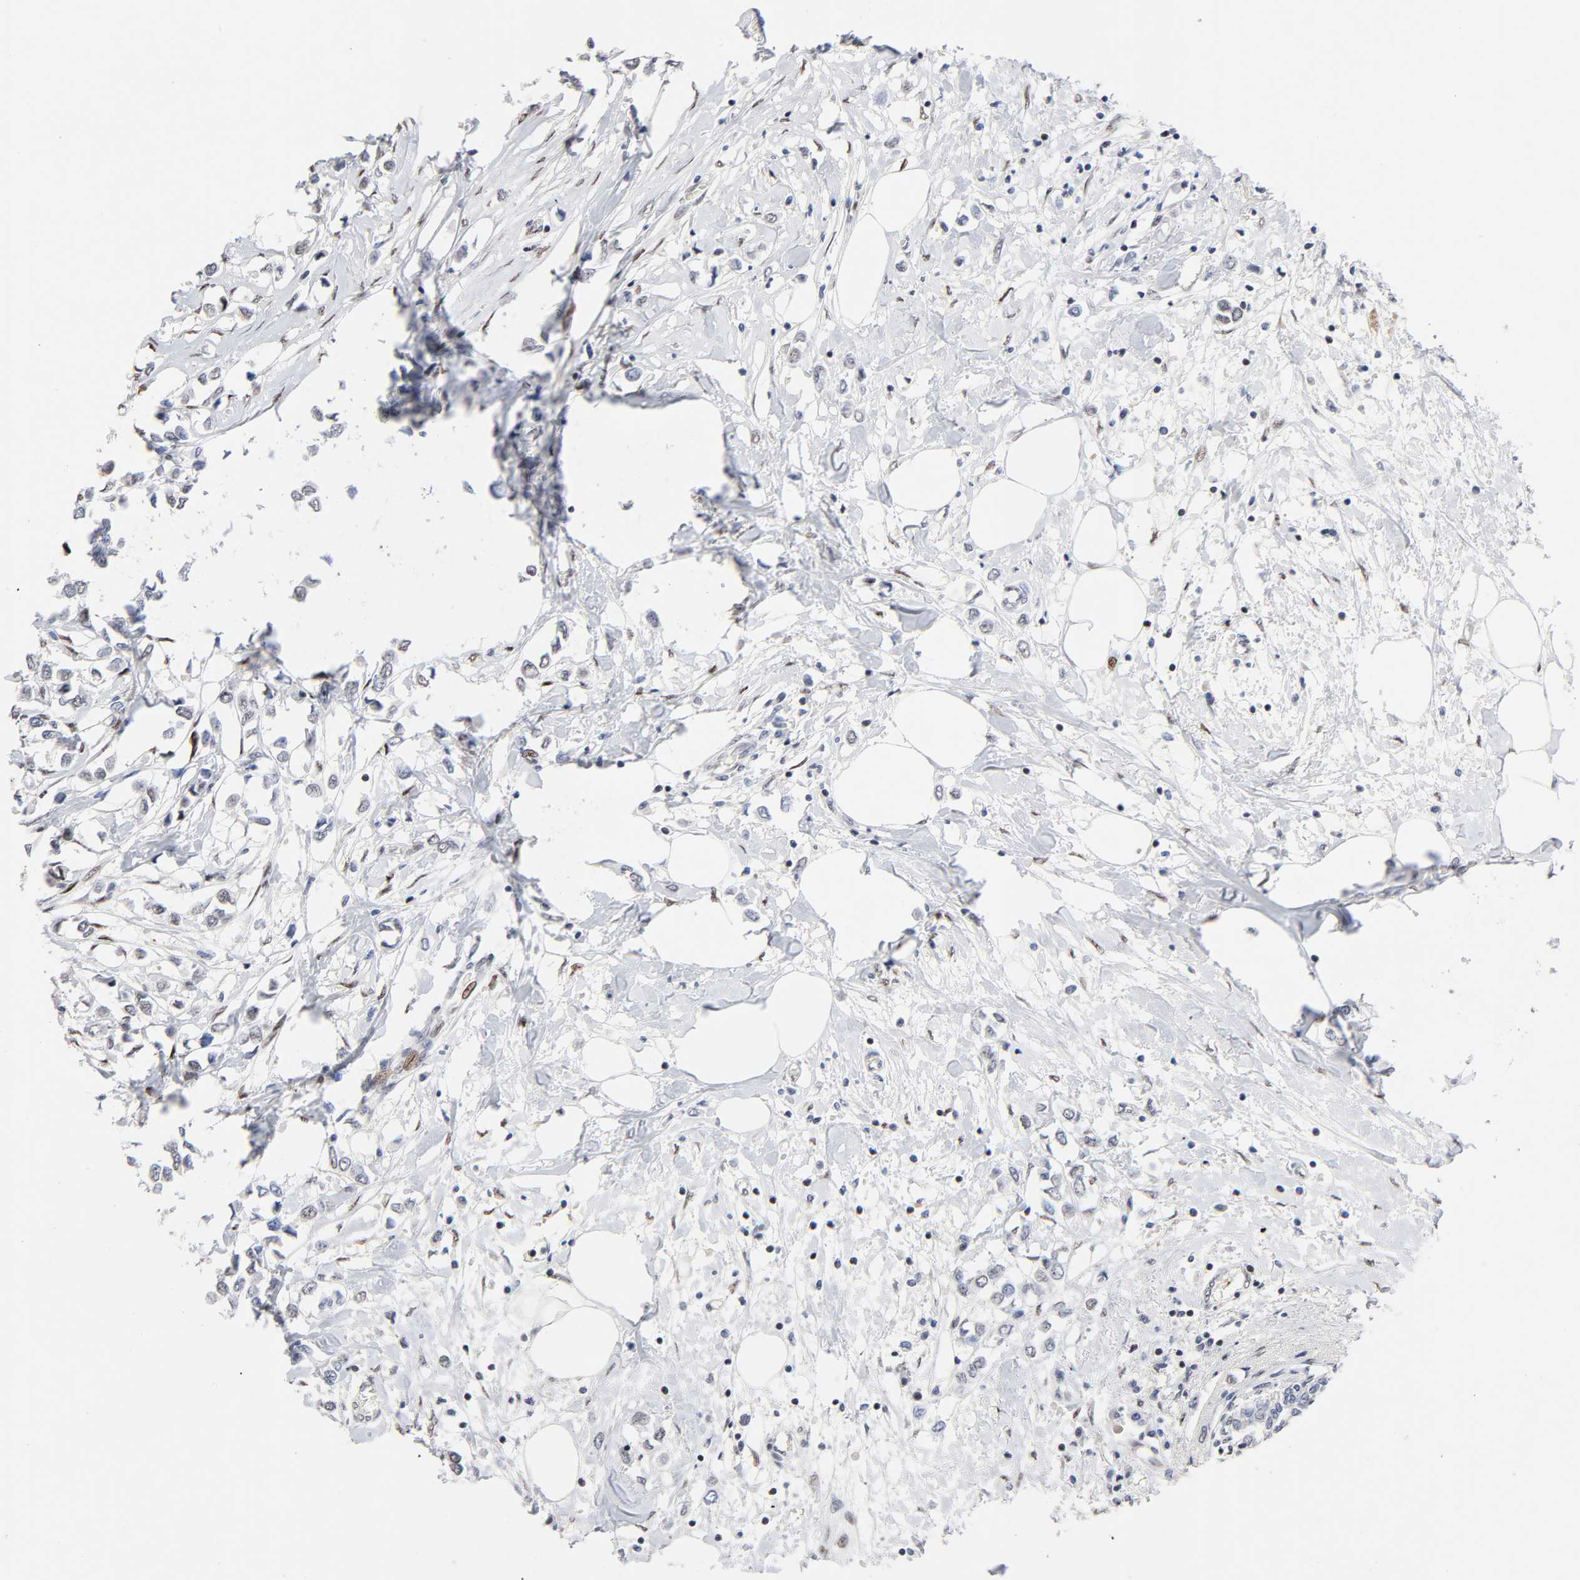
{"staining": {"intensity": "negative", "quantity": "none", "location": "none"}, "tissue": "breast cancer", "cell_type": "Tumor cells", "image_type": "cancer", "snomed": [{"axis": "morphology", "description": "Lobular carcinoma"}, {"axis": "topography", "description": "Breast"}], "caption": "Tumor cells are negative for brown protein staining in breast lobular carcinoma.", "gene": "STK38", "patient": {"sex": "female", "age": 51}}